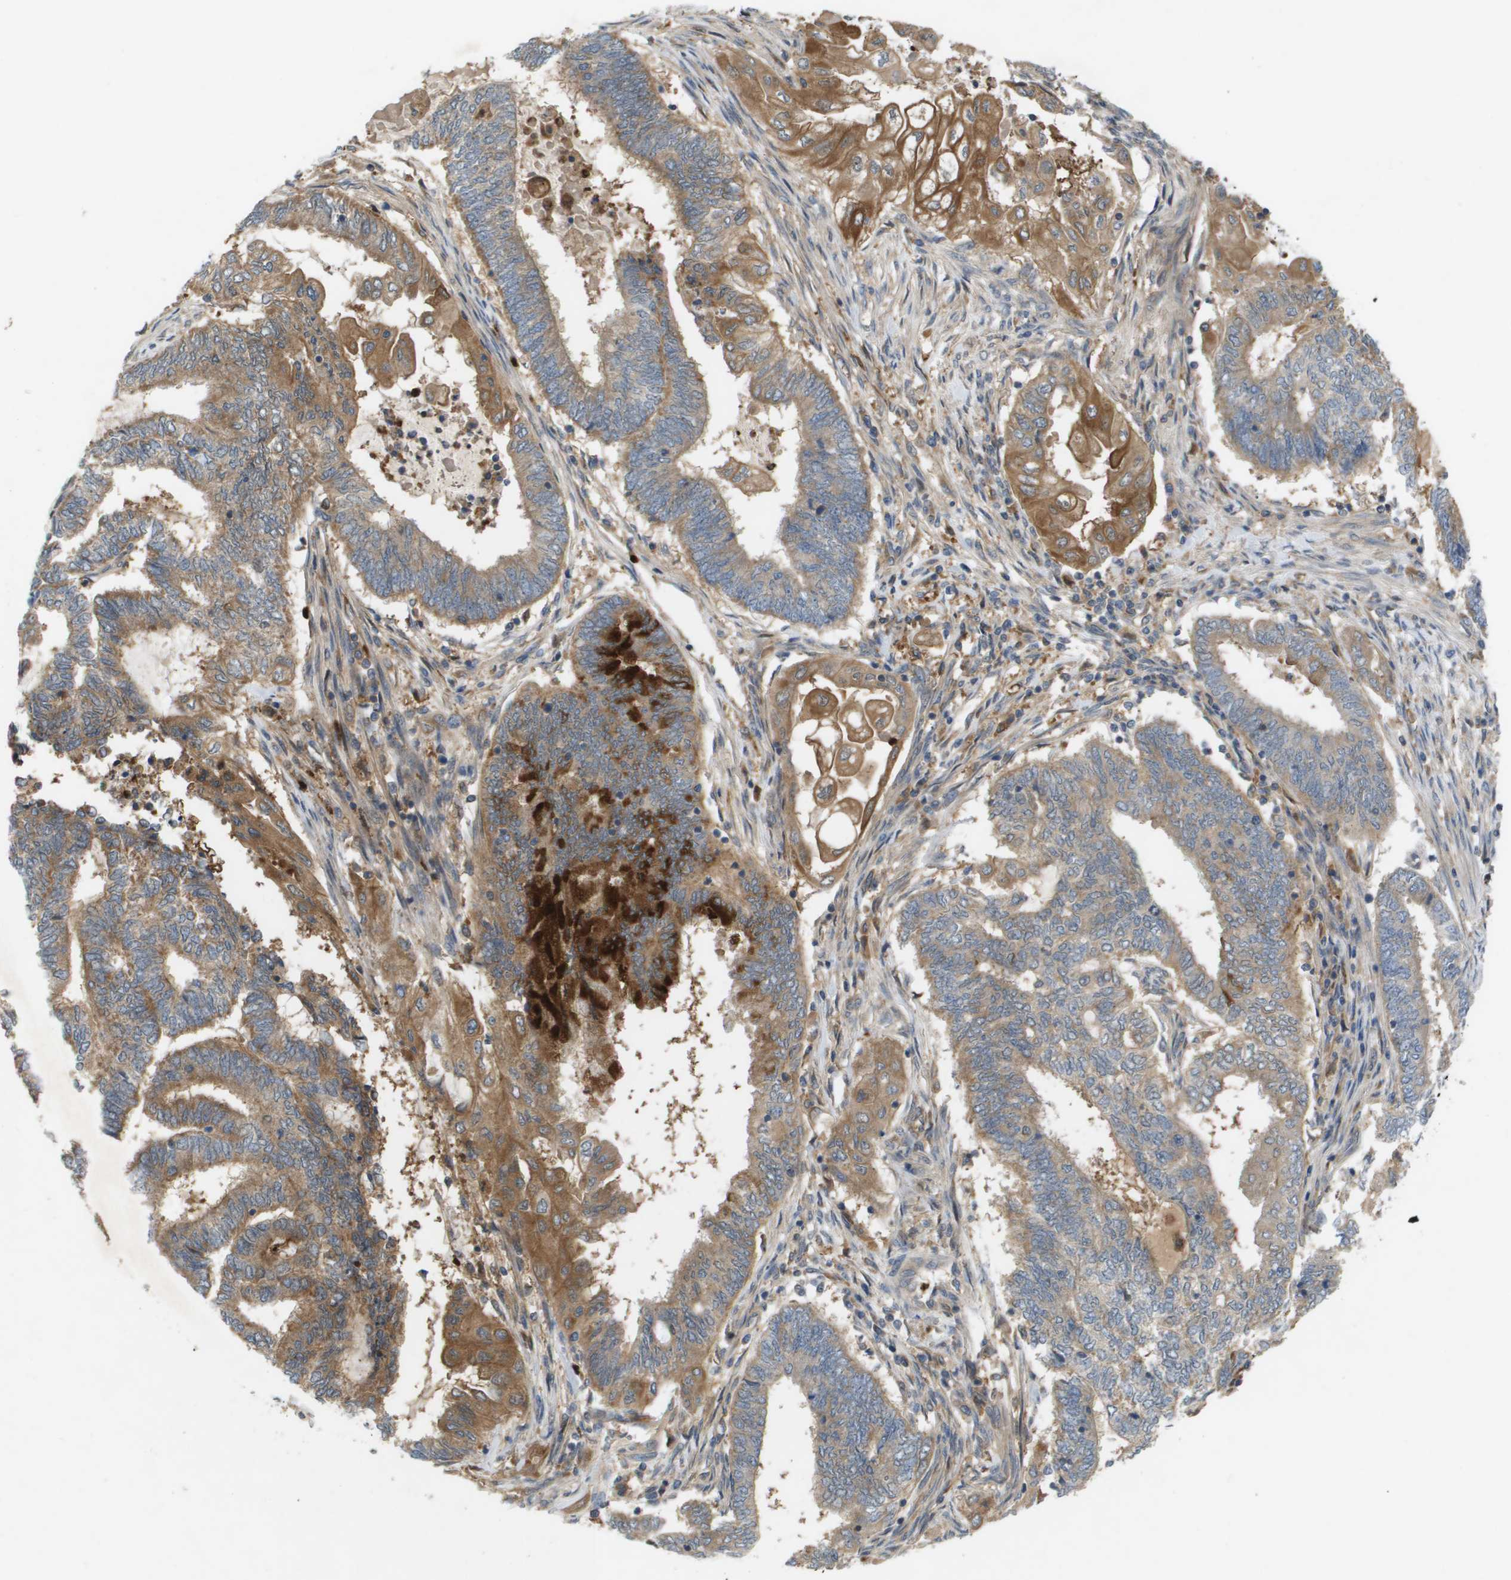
{"staining": {"intensity": "moderate", "quantity": ">75%", "location": "cytoplasmic/membranous"}, "tissue": "endometrial cancer", "cell_type": "Tumor cells", "image_type": "cancer", "snomed": [{"axis": "morphology", "description": "Adenocarcinoma, NOS"}, {"axis": "topography", "description": "Uterus"}, {"axis": "topography", "description": "Endometrium"}], "caption": "Tumor cells exhibit moderate cytoplasmic/membranous expression in approximately >75% of cells in endometrial cancer (adenocarcinoma). (Stains: DAB in brown, nuclei in blue, Microscopy: brightfield microscopy at high magnification).", "gene": "PALD1", "patient": {"sex": "female", "age": 70}}